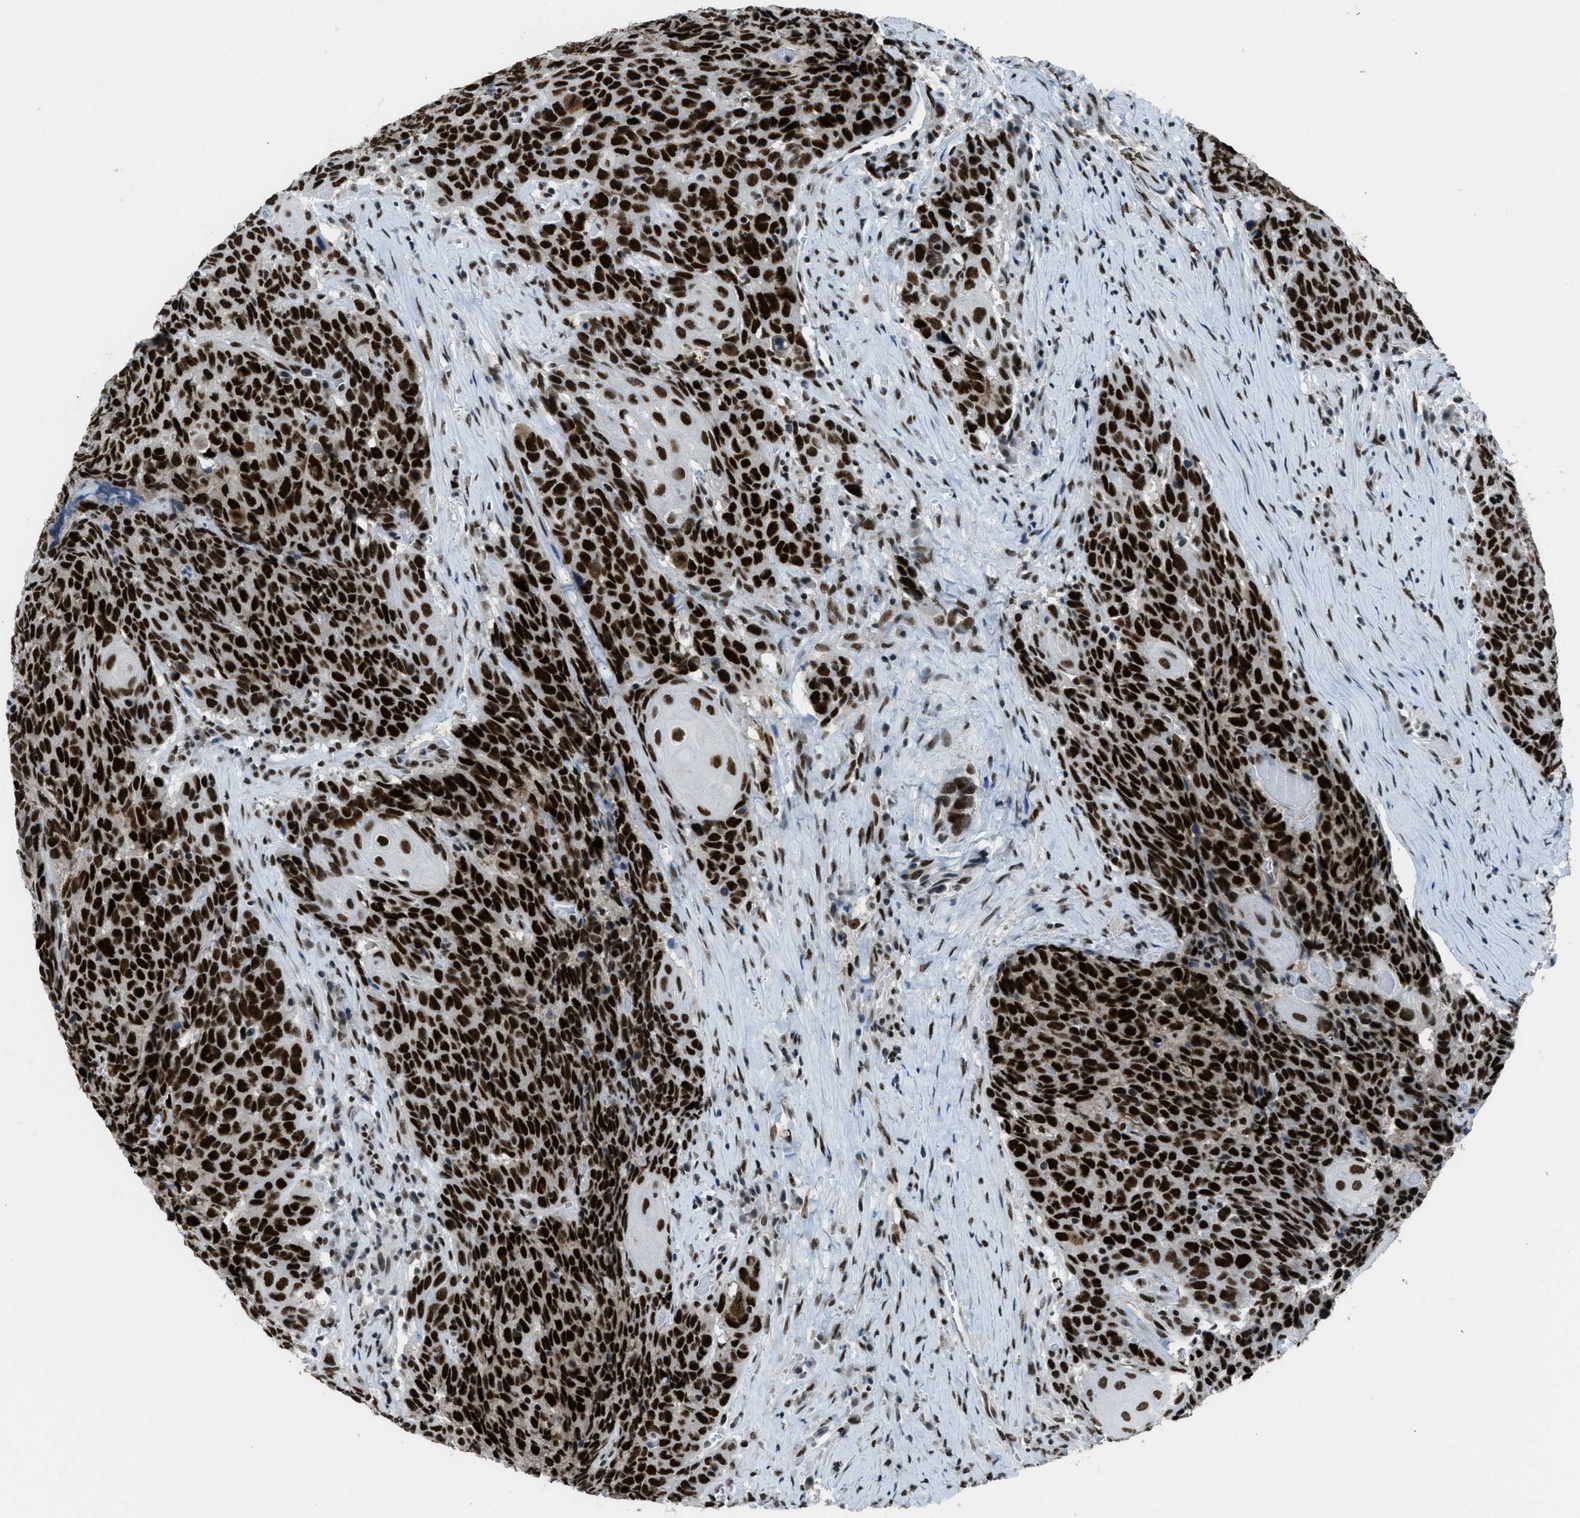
{"staining": {"intensity": "strong", "quantity": ">75%", "location": "nuclear"}, "tissue": "head and neck cancer", "cell_type": "Tumor cells", "image_type": "cancer", "snomed": [{"axis": "morphology", "description": "Squamous cell carcinoma, NOS"}, {"axis": "topography", "description": "Head-Neck"}], "caption": "Strong nuclear staining is identified in approximately >75% of tumor cells in head and neck cancer (squamous cell carcinoma). The staining was performed using DAB (3,3'-diaminobenzidine), with brown indicating positive protein expression. Nuclei are stained blue with hematoxylin.", "gene": "GATAD2B", "patient": {"sex": "male", "age": 66}}